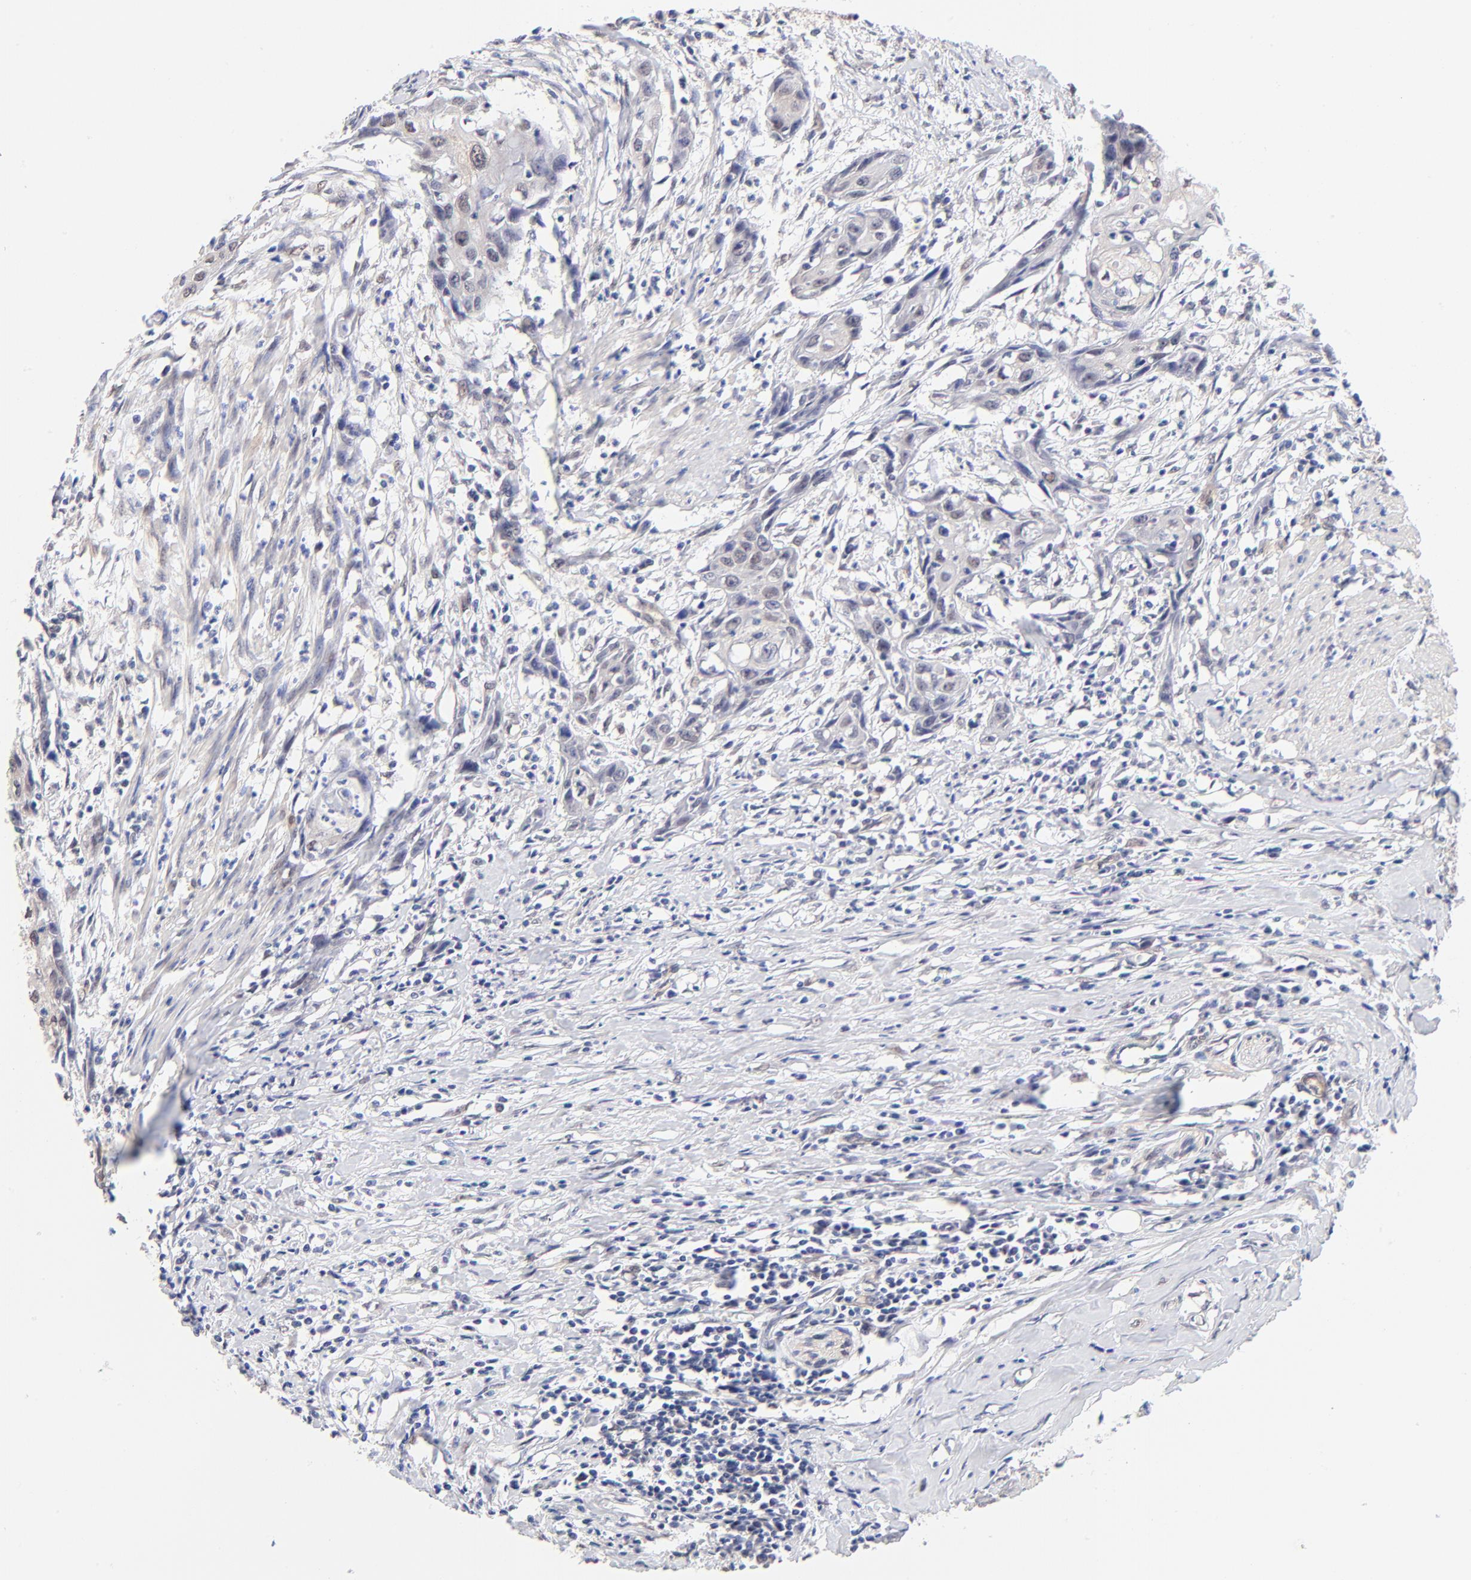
{"staining": {"intensity": "weak", "quantity": "25%-75%", "location": "nuclear"}, "tissue": "urothelial cancer", "cell_type": "Tumor cells", "image_type": "cancer", "snomed": [{"axis": "morphology", "description": "Urothelial carcinoma, High grade"}, {"axis": "topography", "description": "Urinary bladder"}], "caption": "There is low levels of weak nuclear staining in tumor cells of urothelial carcinoma (high-grade), as demonstrated by immunohistochemical staining (brown color).", "gene": "TXNL1", "patient": {"sex": "male", "age": 54}}